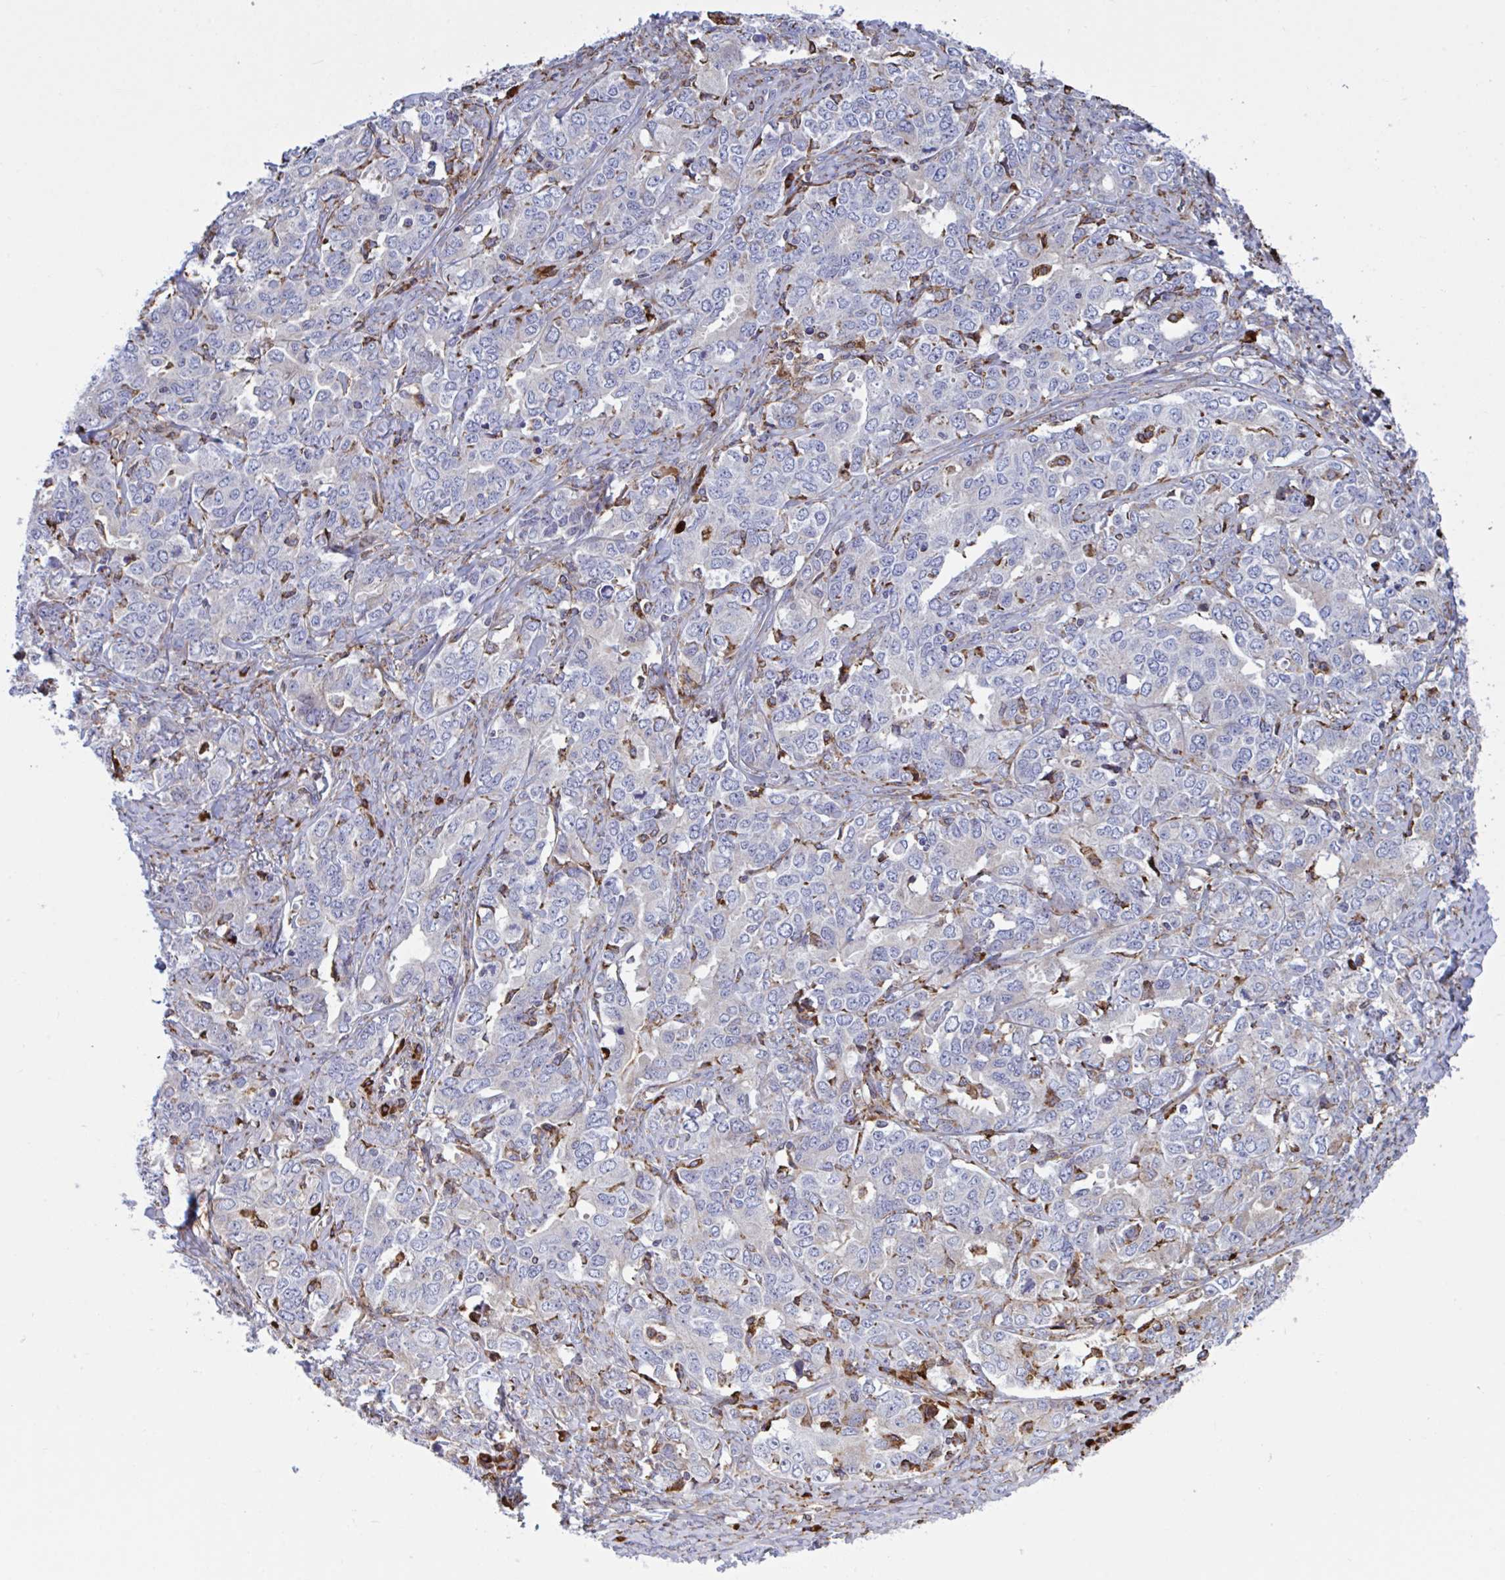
{"staining": {"intensity": "negative", "quantity": "none", "location": "none"}, "tissue": "ovarian cancer", "cell_type": "Tumor cells", "image_type": "cancer", "snomed": [{"axis": "morphology", "description": "Carcinoma, endometroid"}, {"axis": "topography", "description": "Ovary"}], "caption": "Immunohistochemistry (IHC) histopathology image of neoplastic tissue: ovarian cancer stained with DAB demonstrates no significant protein staining in tumor cells.", "gene": "PEAK3", "patient": {"sex": "female", "age": 62}}